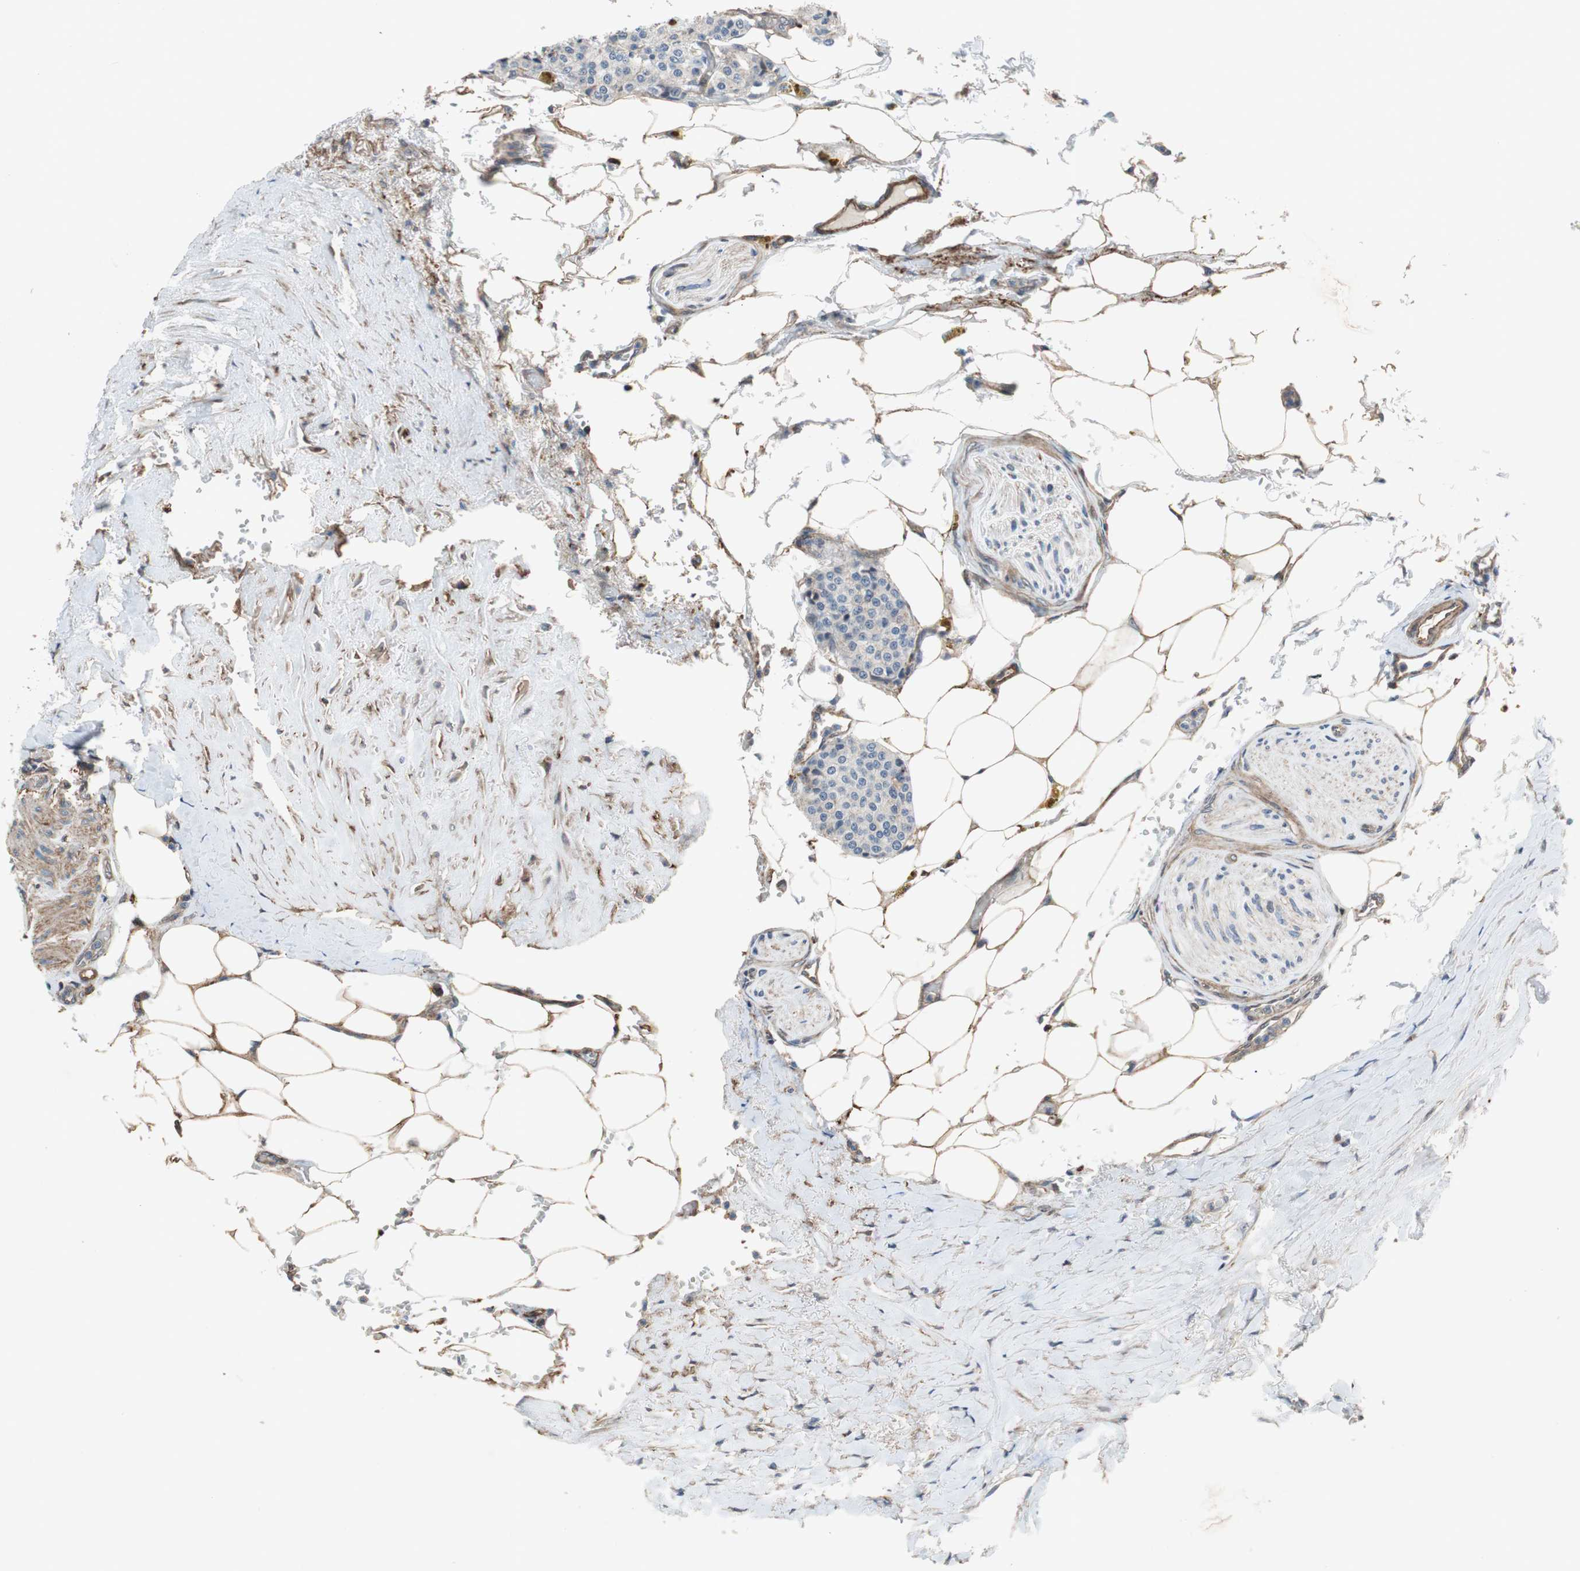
{"staining": {"intensity": "negative", "quantity": "none", "location": "none"}, "tissue": "carcinoid", "cell_type": "Tumor cells", "image_type": "cancer", "snomed": [{"axis": "morphology", "description": "Carcinoid, malignant, NOS"}, {"axis": "topography", "description": "Colon"}], "caption": "This is an immunohistochemistry histopathology image of human carcinoid (malignant). There is no staining in tumor cells.", "gene": "GRHL1", "patient": {"sex": "female", "age": 61}}